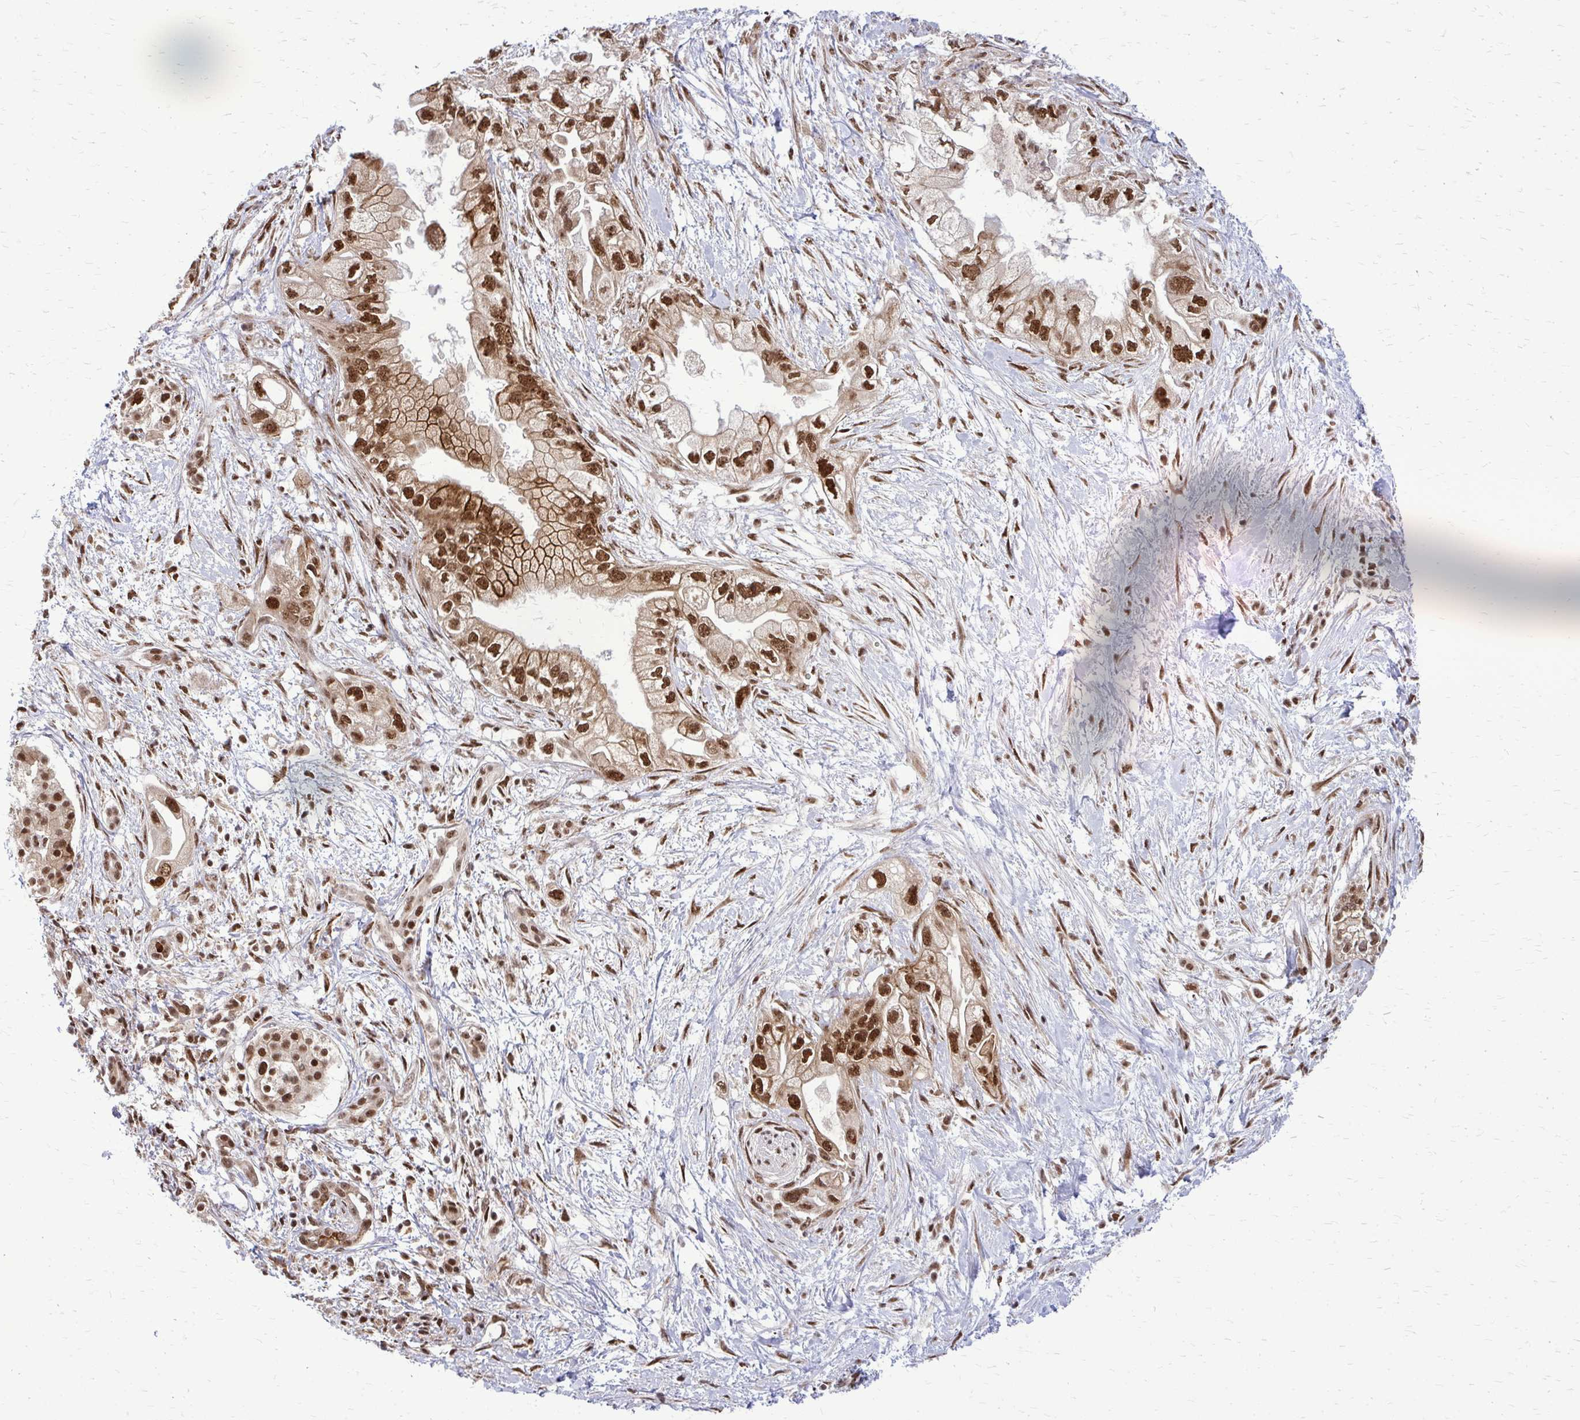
{"staining": {"intensity": "moderate", "quantity": ">75%", "location": "nuclear"}, "tissue": "pancreatic cancer", "cell_type": "Tumor cells", "image_type": "cancer", "snomed": [{"axis": "morphology", "description": "Adenocarcinoma, NOS"}, {"axis": "topography", "description": "Pancreas"}], "caption": "Protein analysis of adenocarcinoma (pancreatic) tissue reveals moderate nuclear positivity in approximately >75% of tumor cells. (Stains: DAB (3,3'-diaminobenzidine) in brown, nuclei in blue, Microscopy: brightfield microscopy at high magnification).", "gene": "HDAC3", "patient": {"sex": "male", "age": 70}}